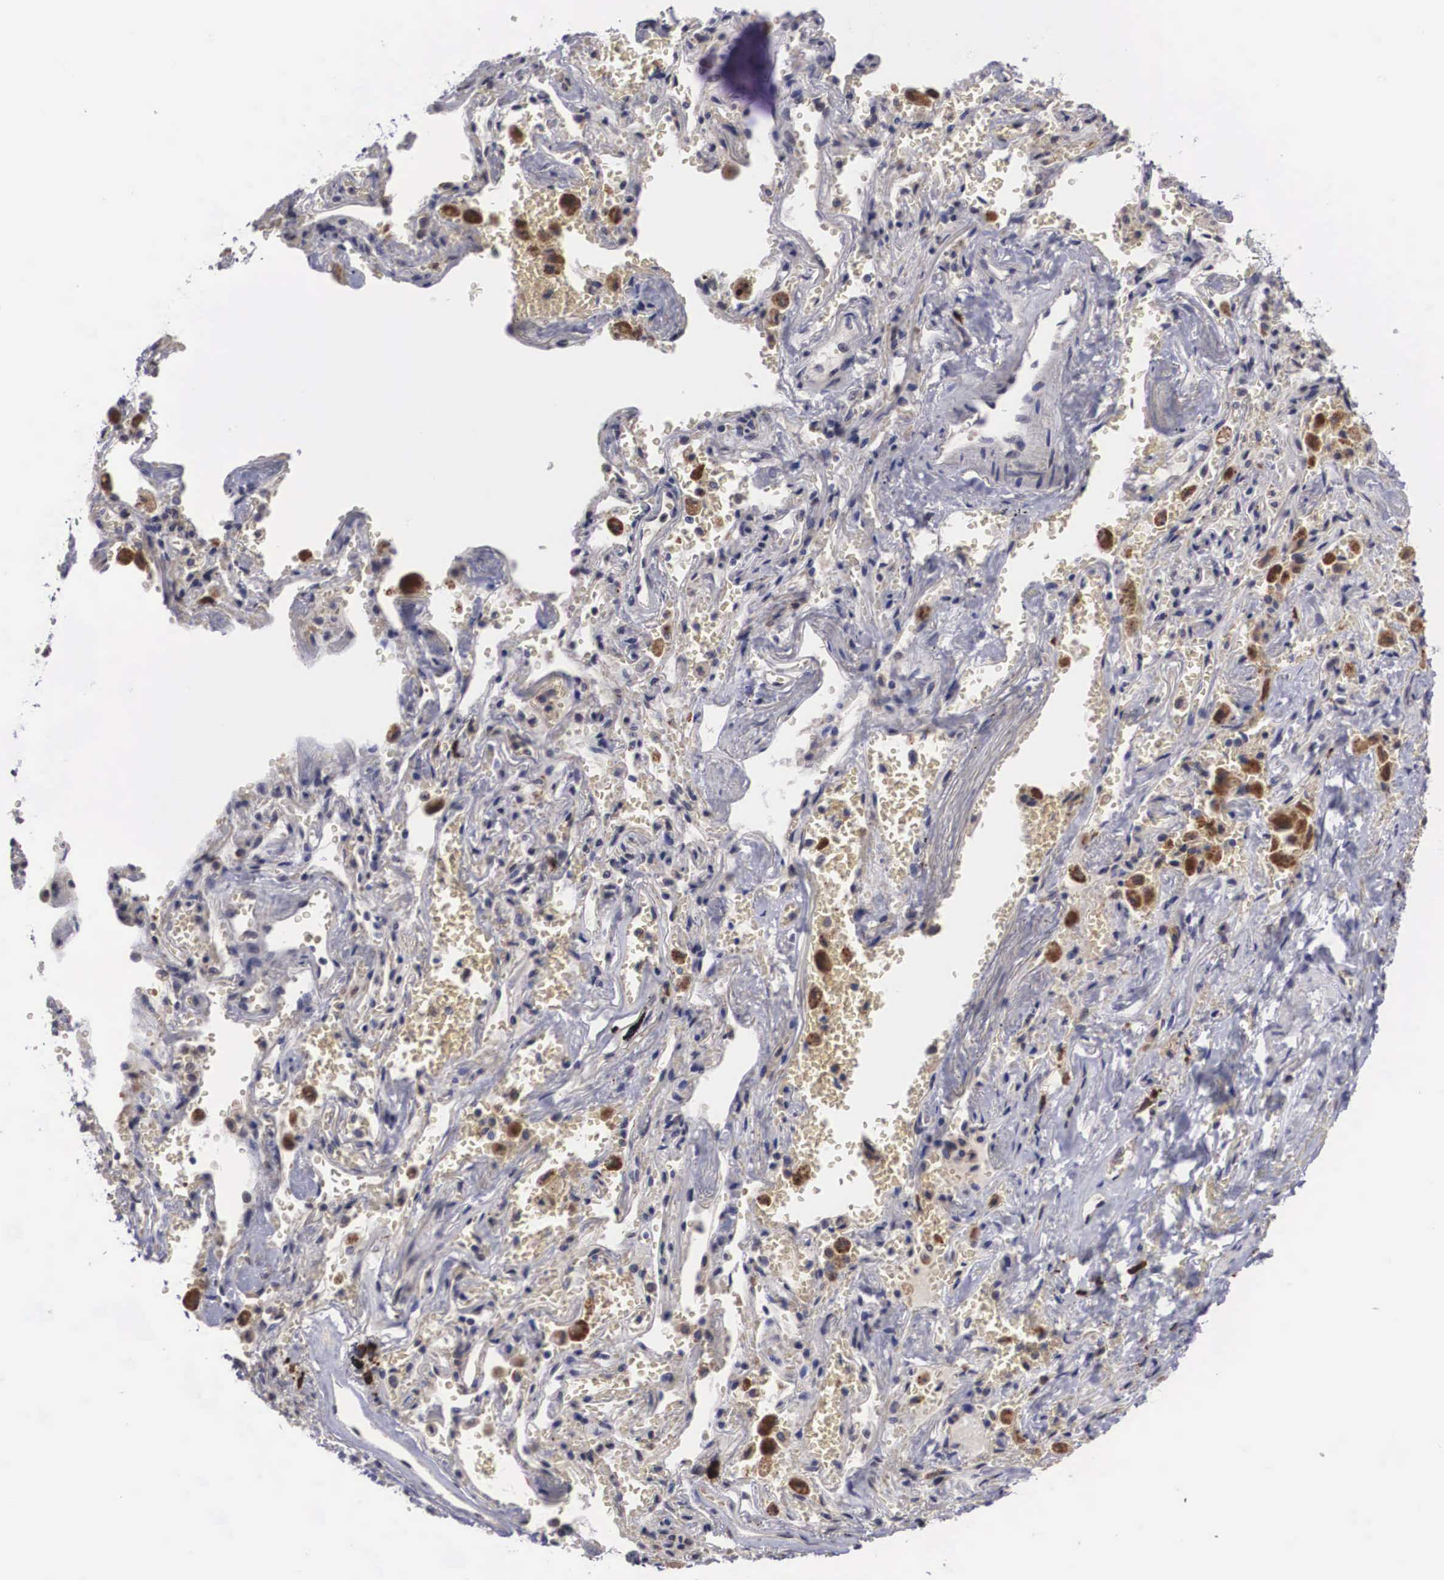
{"staining": {"intensity": "negative", "quantity": "none", "location": "none"}, "tissue": "adipose tissue", "cell_type": "Adipocytes", "image_type": "normal", "snomed": [{"axis": "morphology", "description": "Normal tissue, NOS"}, {"axis": "topography", "description": "Cartilage tissue"}, {"axis": "topography", "description": "Lung"}], "caption": "This is an IHC micrograph of normal adipose tissue. There is no positivity in adipocytes.", "gene": "CRELD2", "patient": {"sex": "male", "age": 65}}